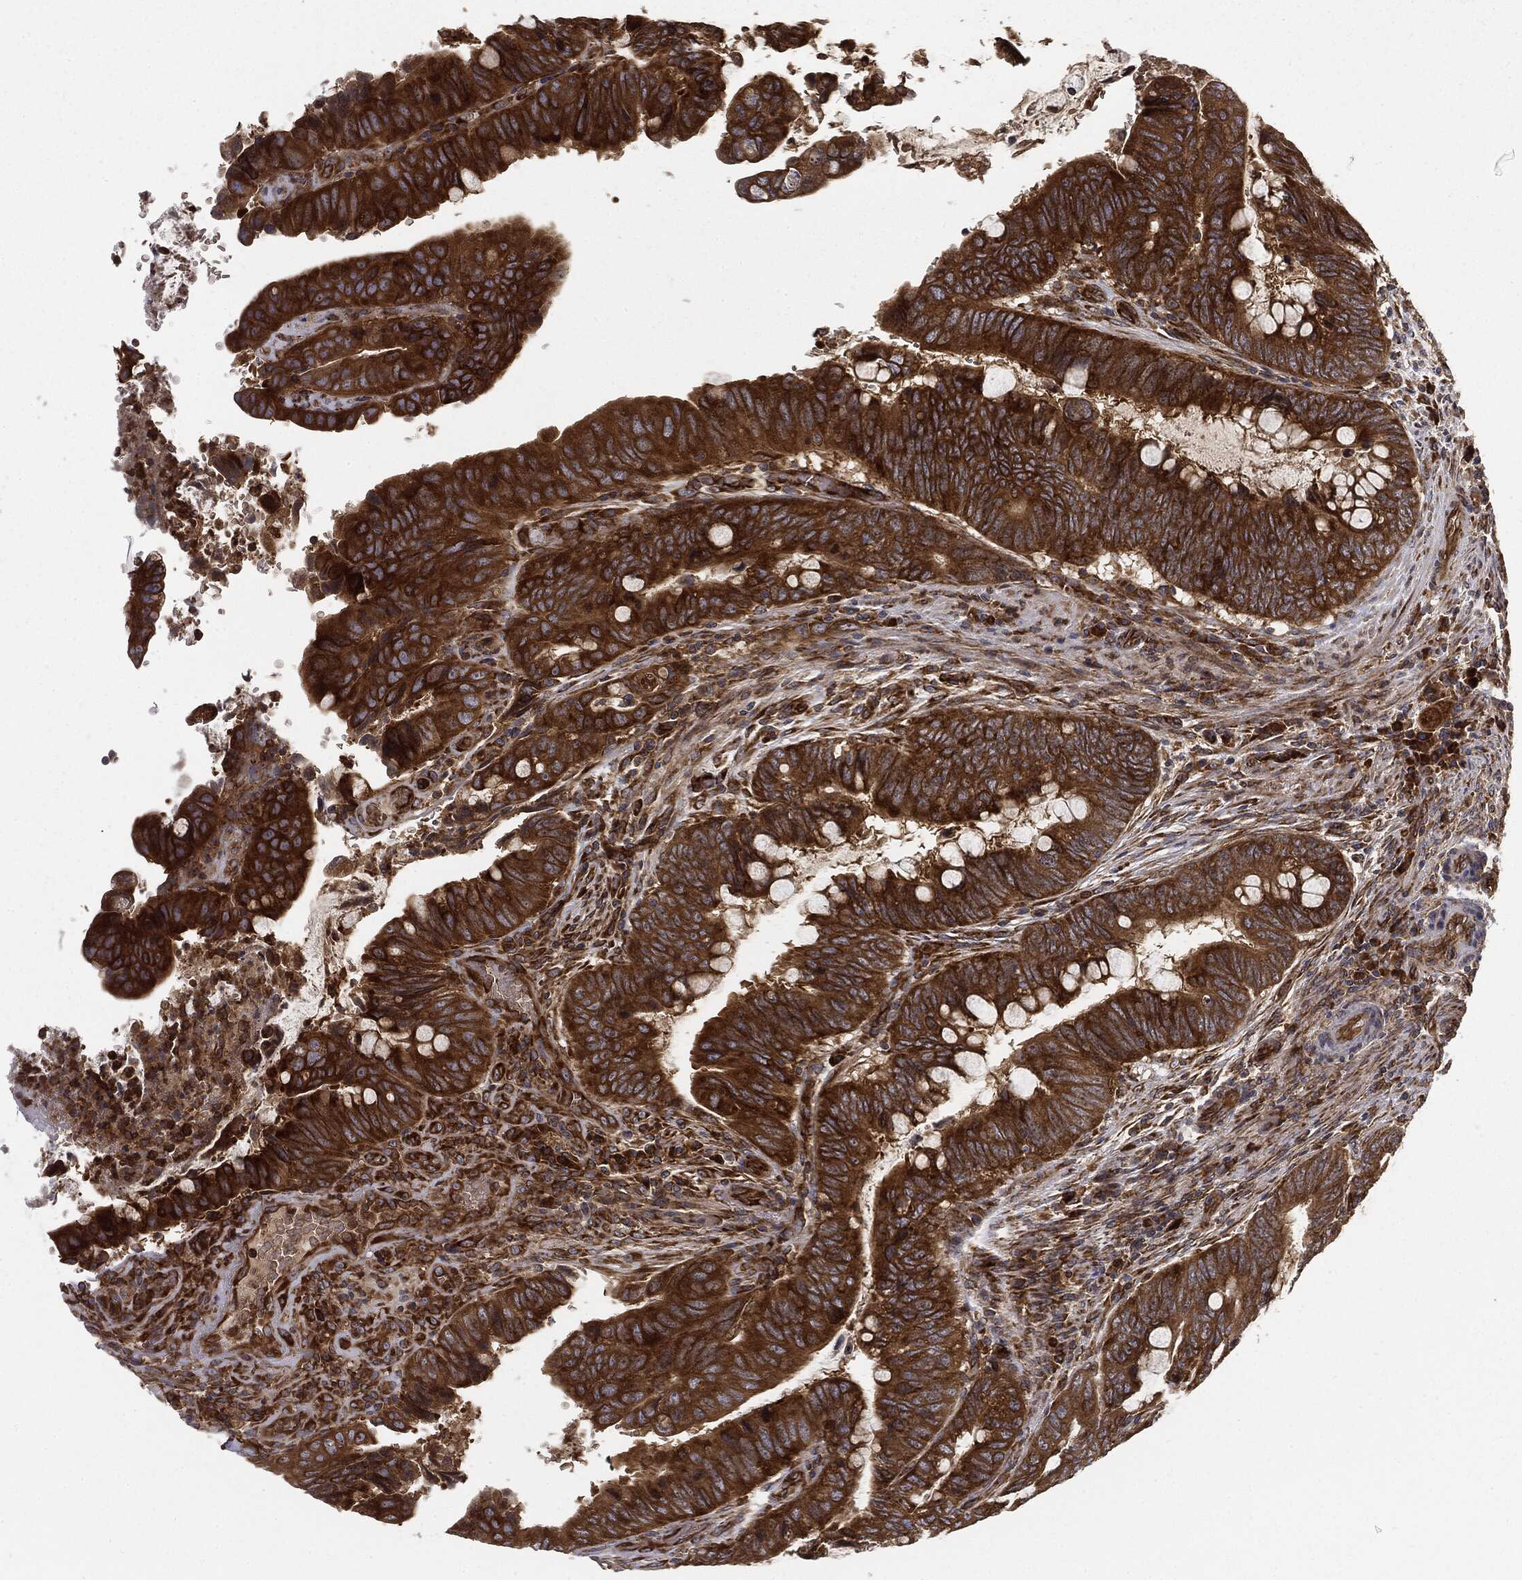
{"staining": {"intensity": "strong", "quantity": ">75%", "location": "cytoplasmic/membranous"}, "tissue": "colorectal cancer", "cell_type": "Tumor cells", "image_type": "cancer", "snomed": [{"axis": "morphology", "description": "Normal tissue, NOS"}, {"axis": "morphology", "description": "Adenocarcinoma, NOS"}, {"axis": "topography", "description": "Rectum"}, {"axis": "topography", "description": "Peripheral nerve tissue"}], "caption": "An immunohistochemistry micrograph of tumor tissue is shown. Protein staining in brown highlights strong cytoplasmic/membranous positivity in colorectal cancer (adenocarcinoma) within tumor cells.", "gene": "EIF2AK2", "patient": {"sex": "male", "age": 92}}